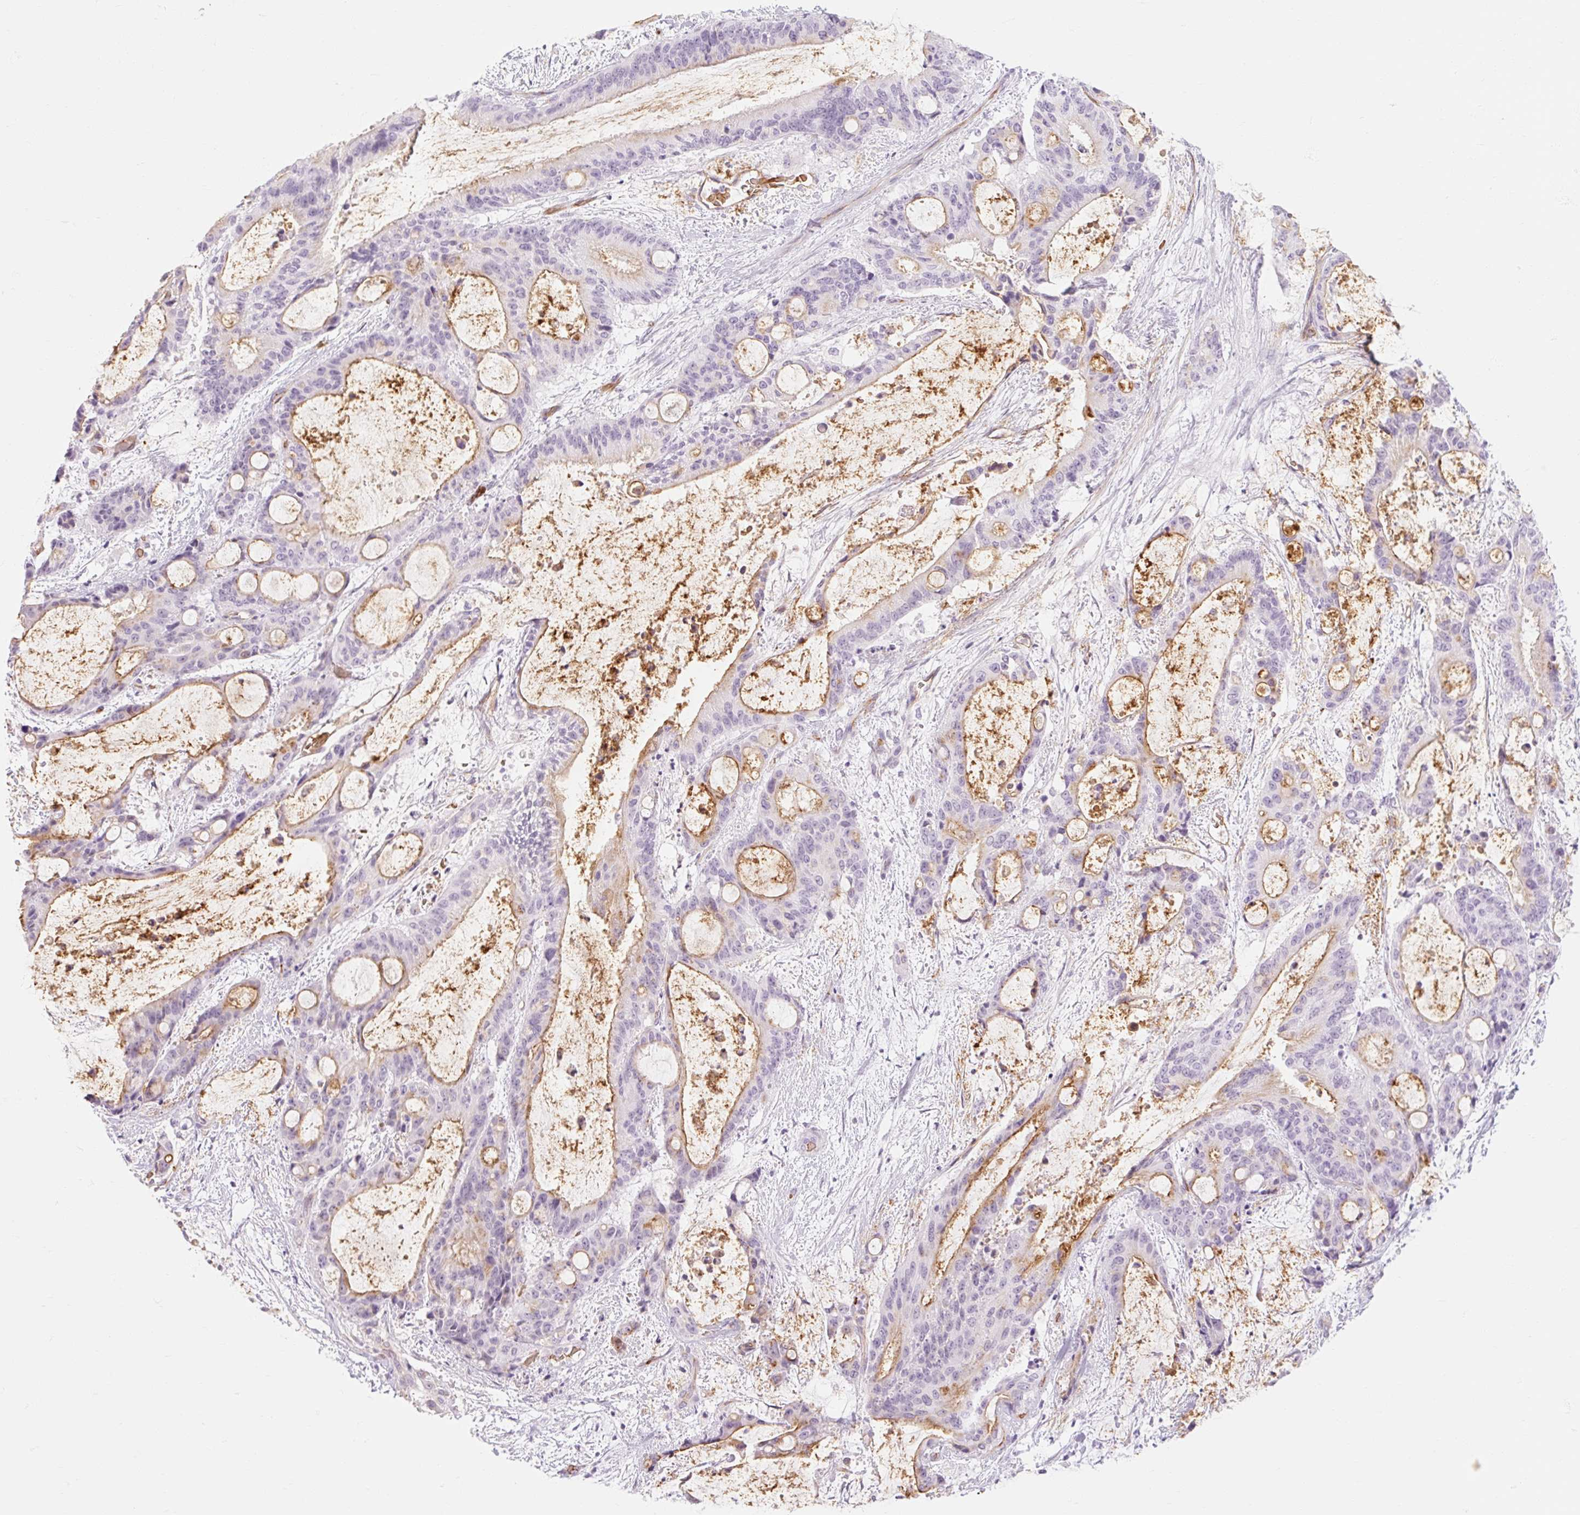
{"staining": {"intensity": "weak", "quantity": "25%-75%", "location": "cytoplasmic/membranous"}, "tissue": "liver cancer", "cell_type": "Tumor cells", "image_type": "cancer", "snomed": [{"axis": "morphology", "description": "Normal tissue, NOS"}, {"axis": "morphology", "description": "Cholangiocarcinoma"}, {"axis": "topography", "description": "Liver"}, {"axis": "topography", "description": "Peripheral nerve tissue"}], "caption": "Weak cytoplasmic/membranous staining is identified in approximately 25%-75% of tumor cells in liver cancer (cholangiocarcinoma).", "gene": "TAF1L", "patient": {"sex": "female", "age": 73}}